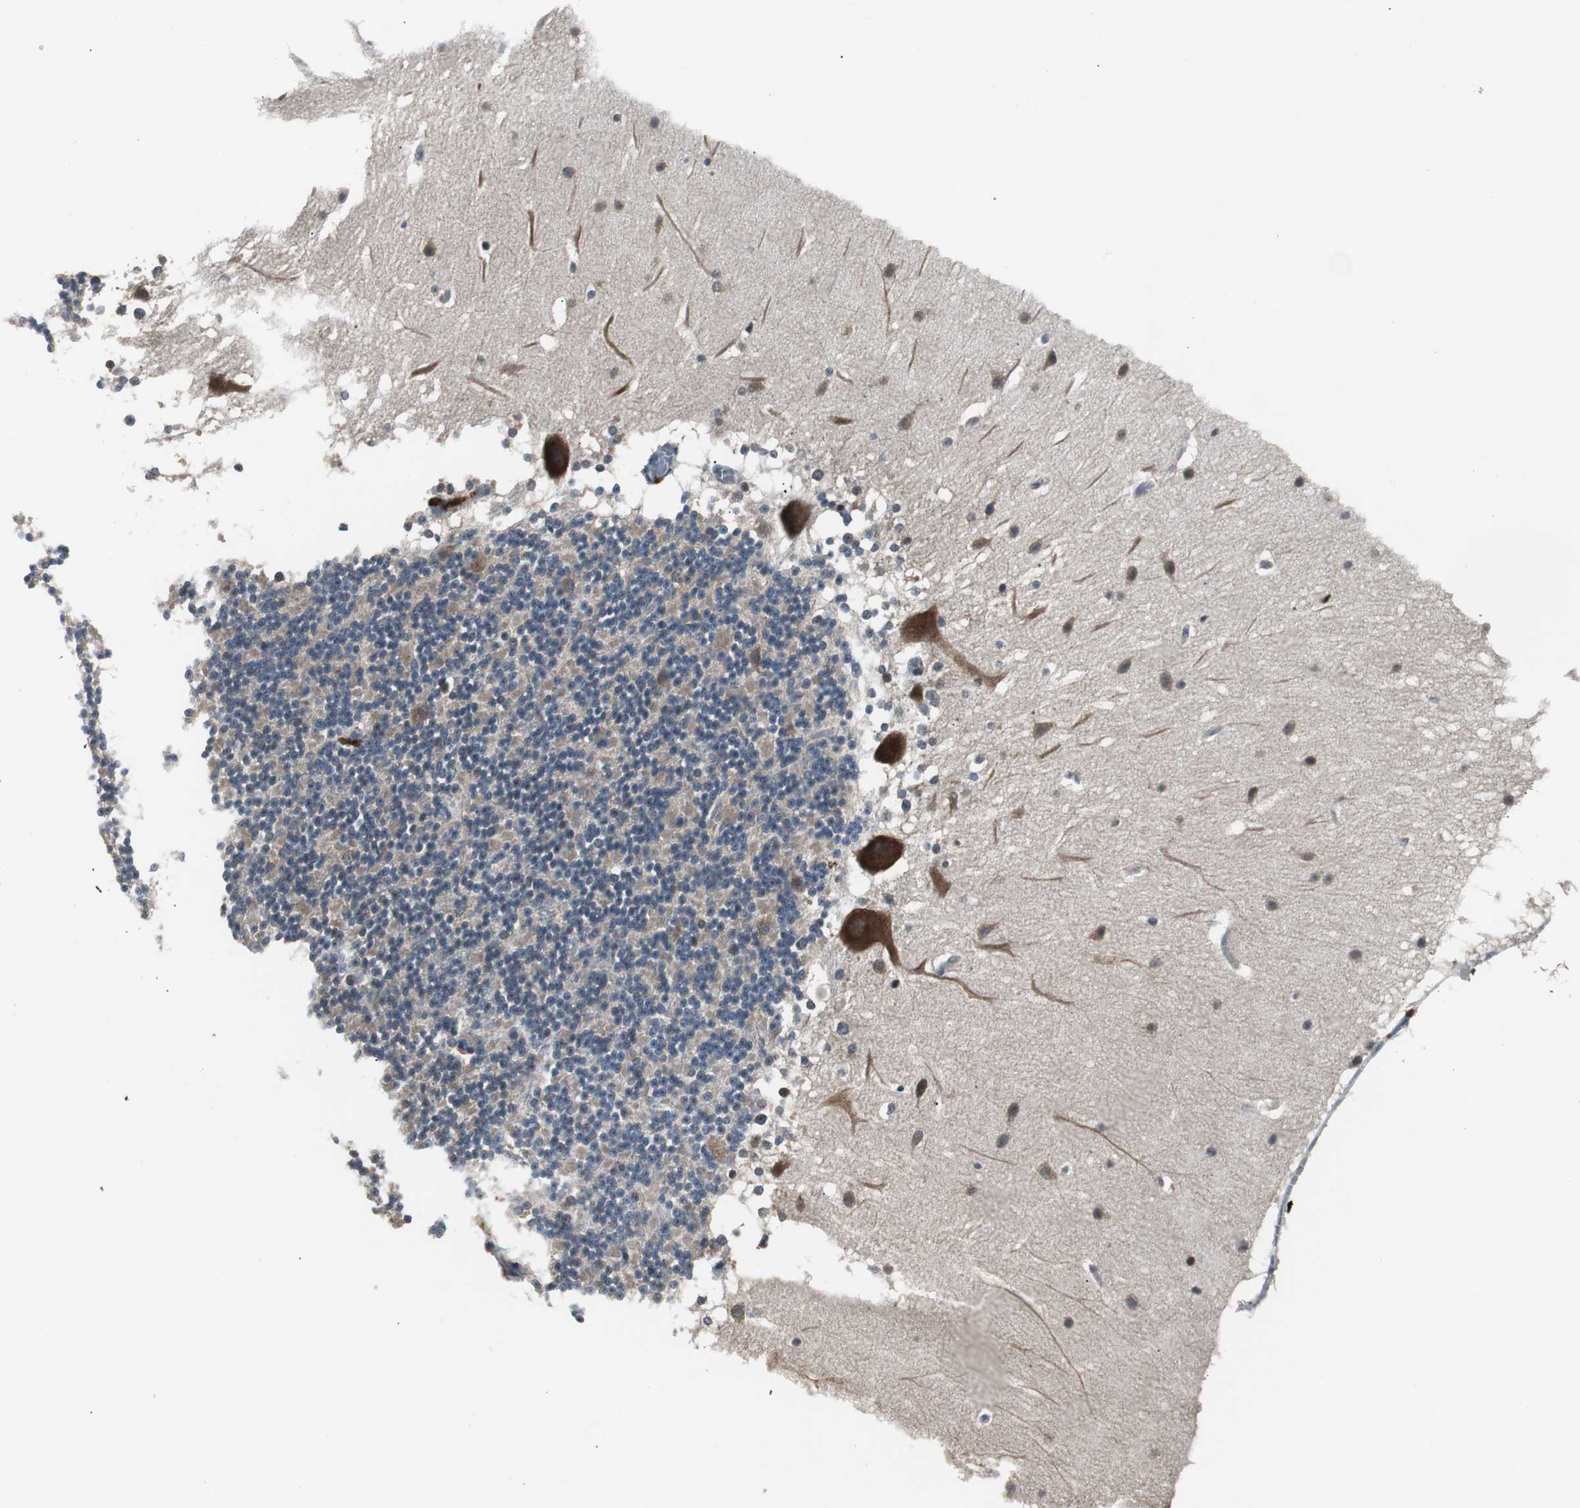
{"staining": {"intensity": "weak", "quantity": ">75%", "location": "cytoplasmic/membranous"}, "tissue": "cerebellum", "cell_type": "Cells in granular layer", "image_type": "normal", "snomed": [{"axis": "morphology", "description": "Normal tissue, NOS"}, {"axis": "topography", "description": "Cerebellum"}], "caption": "Approximately >75% of cells in granular layer in benign cerebellum exhibit weak cytoplasmic/membranous protein staining as visualized by brown immunohistochemical staining.", "gene": "ZMPSTE24", "patient": {"sex": "female", "age": 19}}